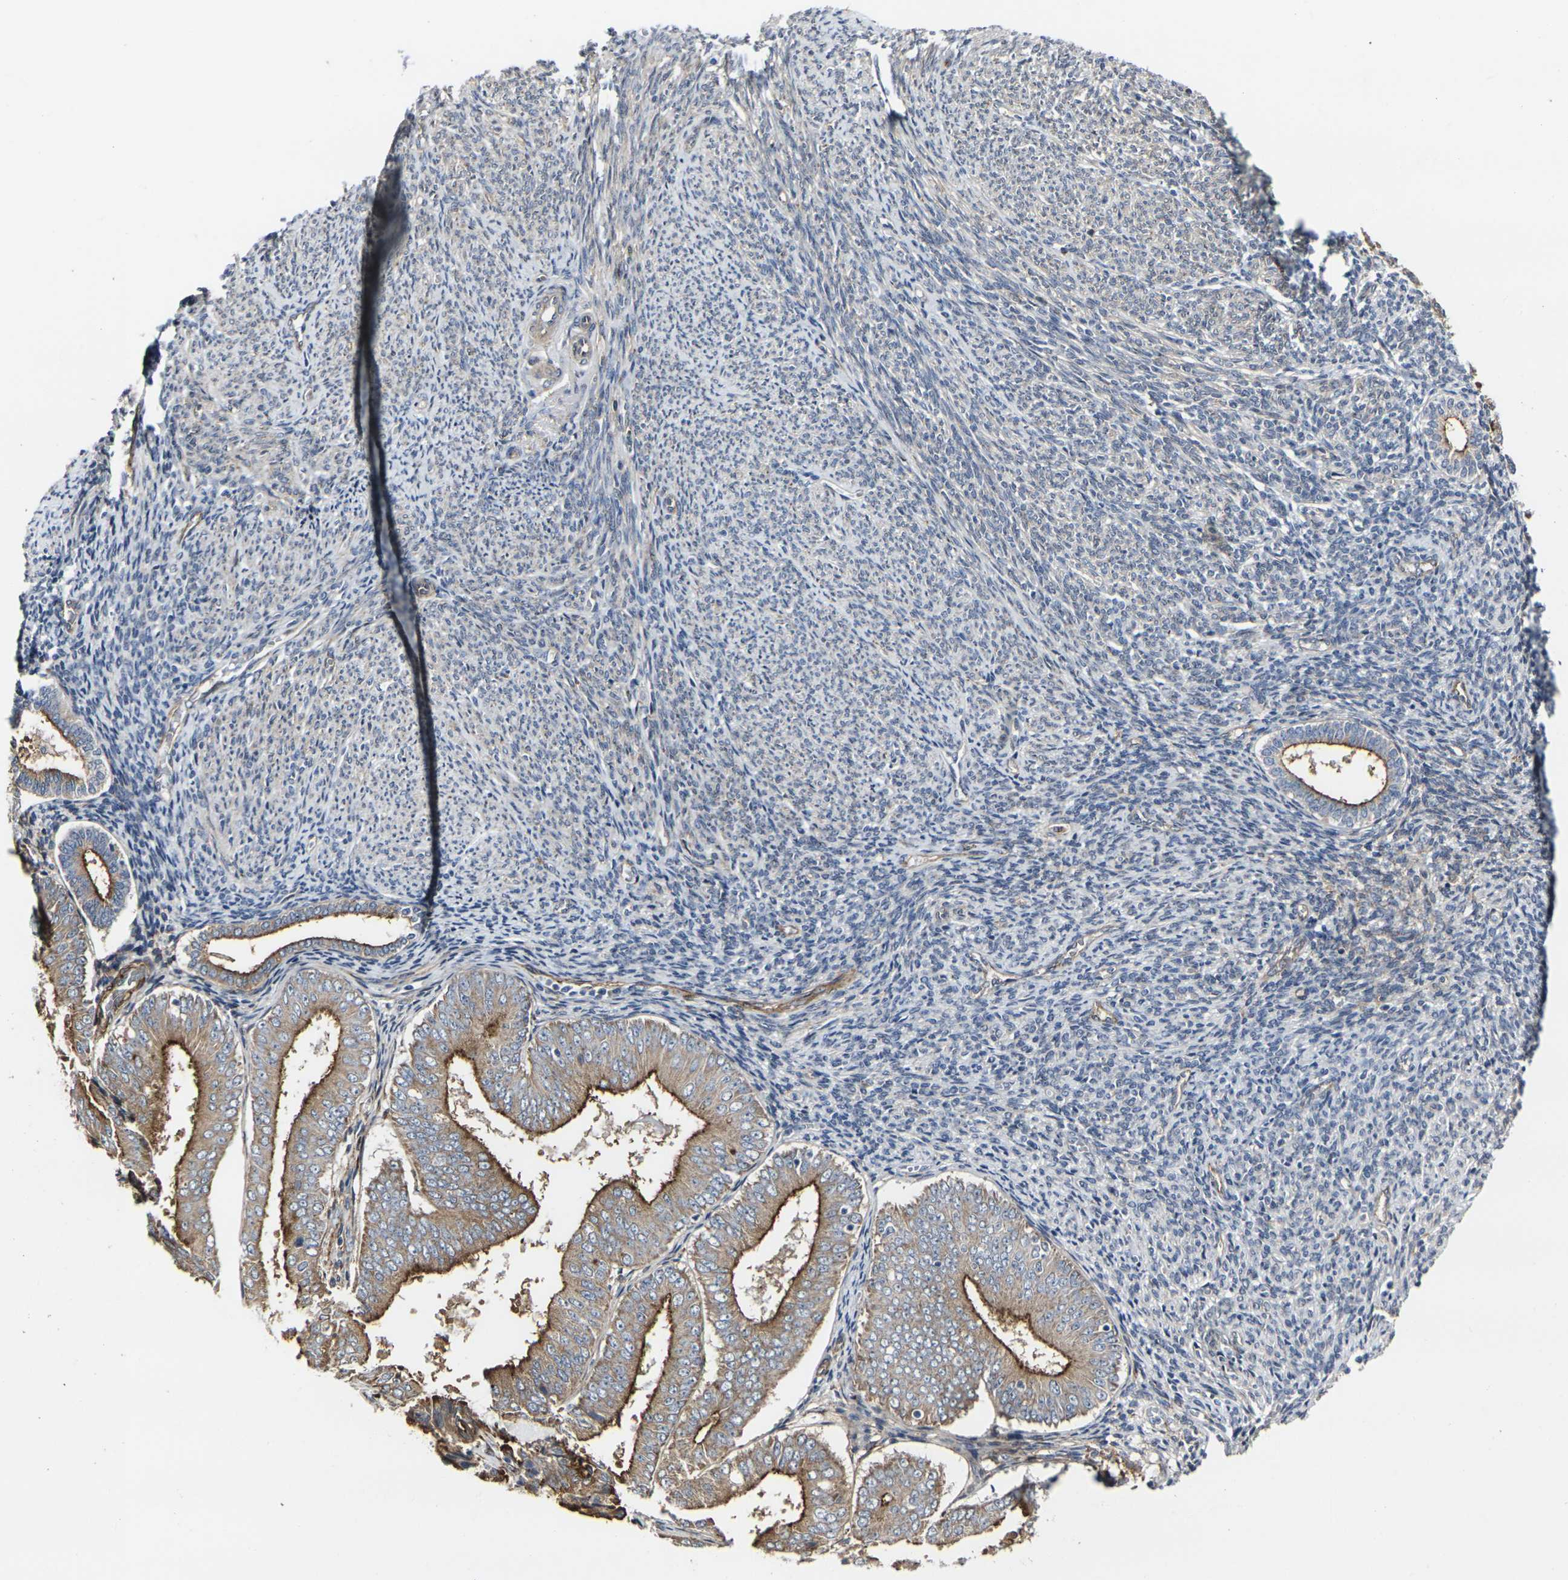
{"staining": {"intensity": "strong", "quantity": ">75%", "location": "cytoplasmic/membranous"}, "tissue": "endometrial cancer", "cell_type": "Tumor cells", "image_type": "cancer", "snomed": [{"axis": "morphology", "description": "Adenocarcinoma, NOS"}, {"axis": "topography", "description": "Endometrium"}], "caption": "The immunohistochemical stain shows strong cytoplasmic/membranous positivity in tumor cells of endometrial adenocarcinoma tissue.", "gene": "MYOF", "patient": {"sex": "female", "age": 63}}